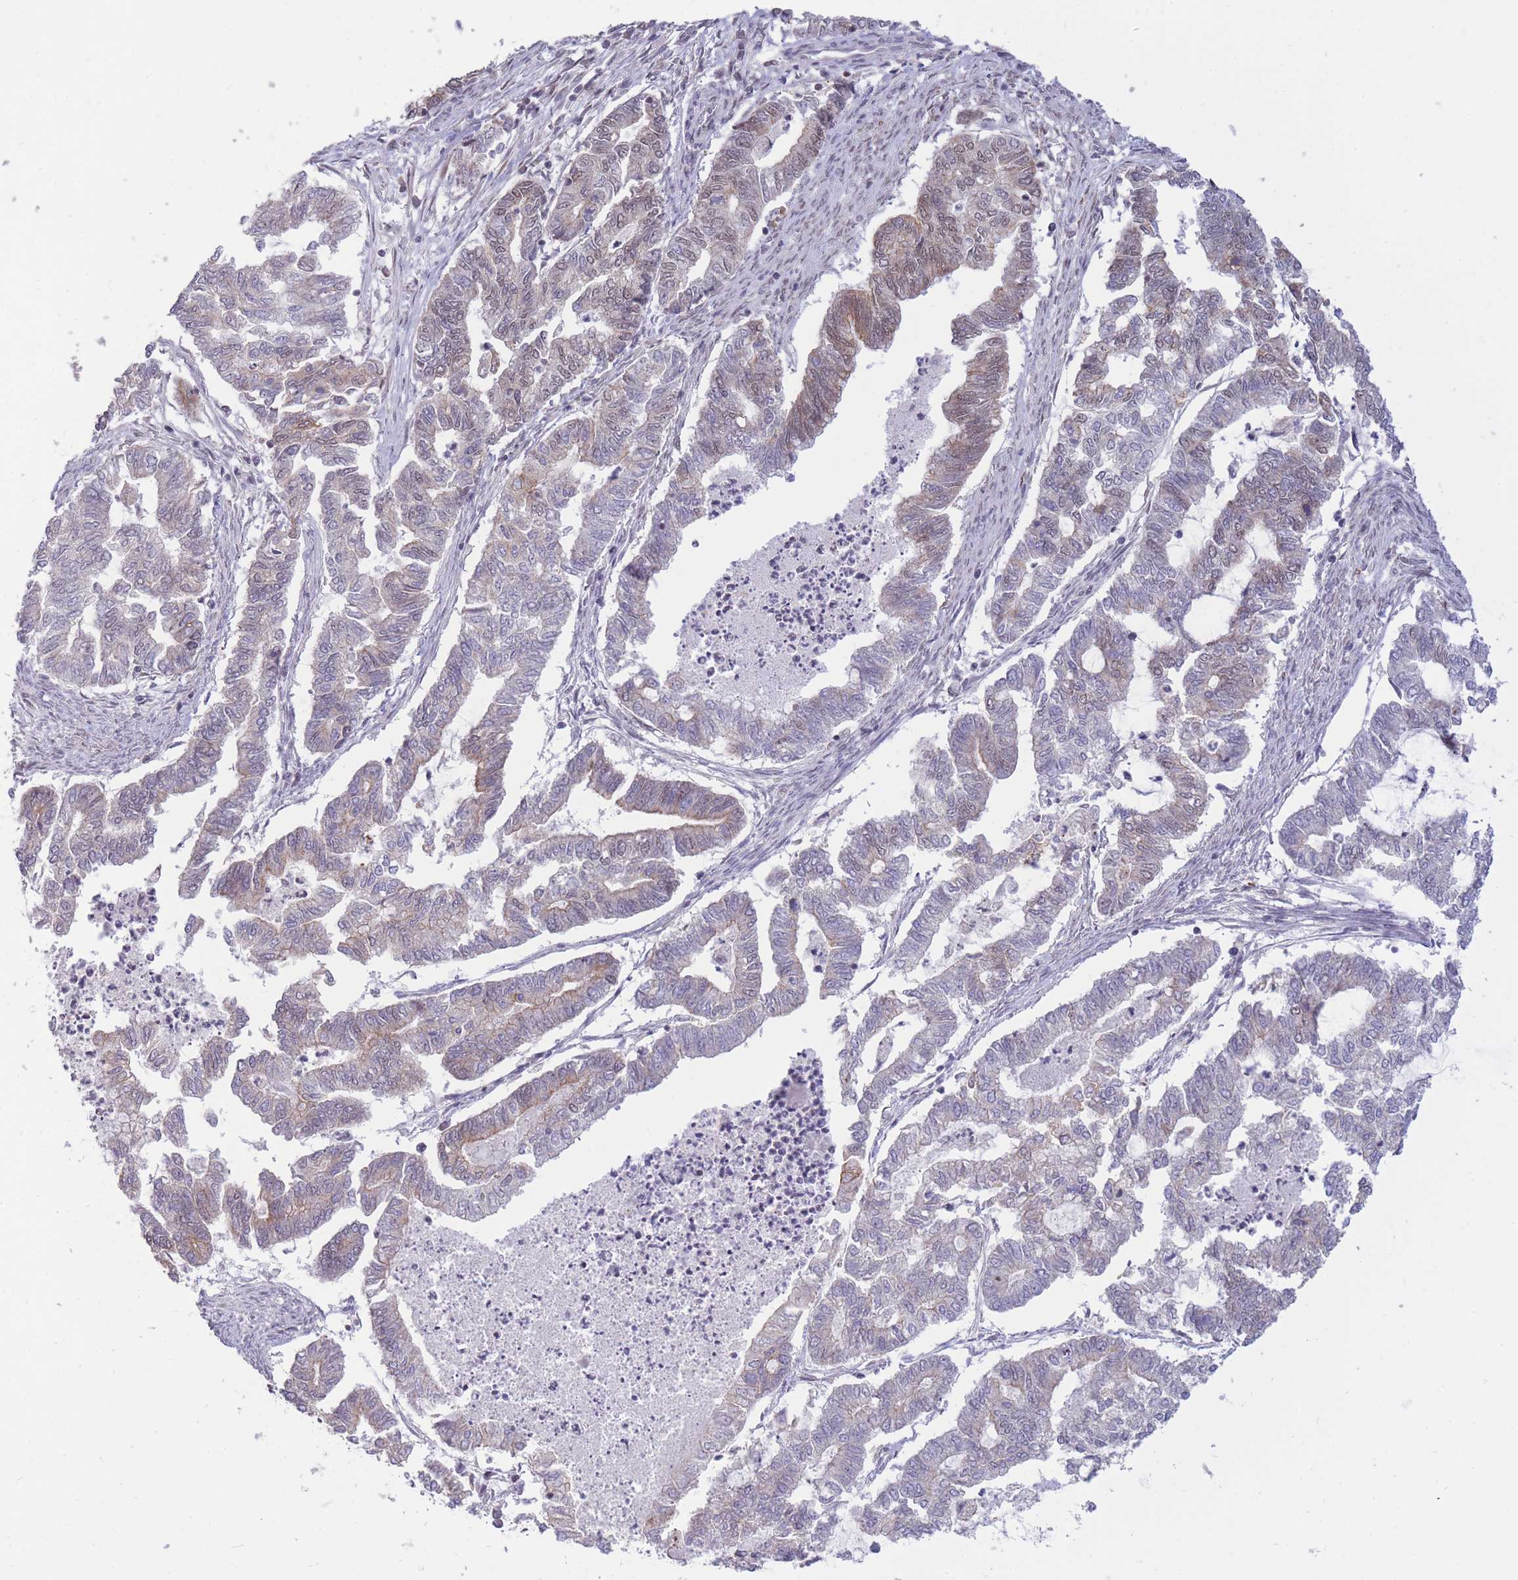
{"staining": {"intensity": "moderate", "quantity": "<25%", "location": "cytoplasmic/membranous"}, "tissue": "endometrial cancer", "cell_type": "Tumor cells", "image_type": "cancer", "snomed": [{"axis": "morphology", "description": "Adenocarcinoma, NOS"}, {"axis": "topography", "description": "Endometrium"}], "caption": "The immunohistochemical stain shows moderate cytoplasmic/membranous staining in tumor cells of adenocarcinoma (endometrial) tissue.", "gene": "TARBP2", "patient": {"sex": "female", "age": 79}}